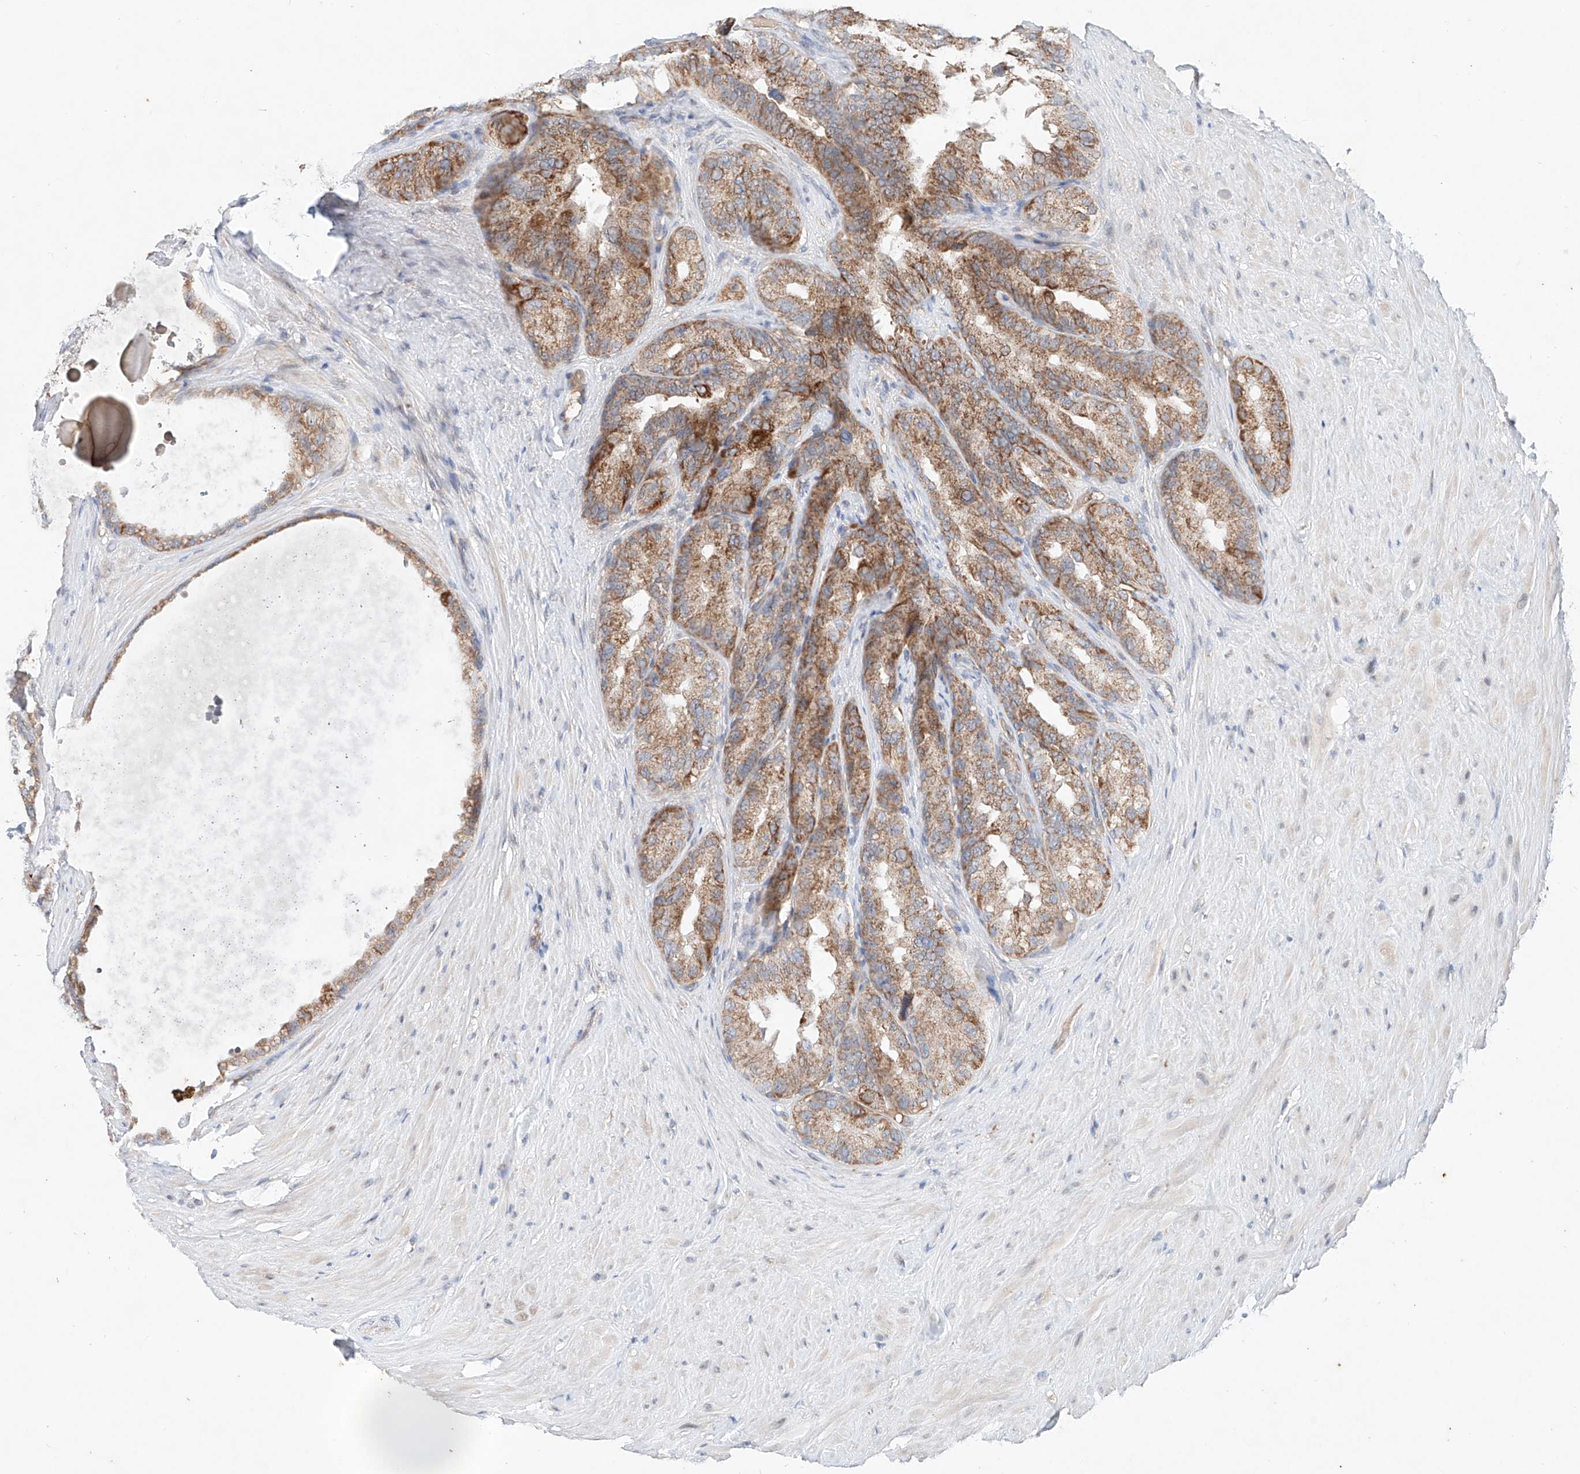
{"staining": {"intensity": "moderate", "quantity": ">75%", "location": "cytoplasmic/membranous"}, "tissue": "seminal vesicle", "cell_type": "Glandular cells", "image_type": "normal", "snomed": [{"axis": "morphology", "description": "Normal tissue, NOS"}, {"axis": "topography", "description": "Seminal veicle"}], "caption": "Immunohistochemical staining of unremarkable seminal vesicle demonstrates medium levels of moderate cytoplasmic/membranous expression in approximately >75% of glandular cells.", "gene": "FASTK", "patient": {"sex": "male", "age": 80}}